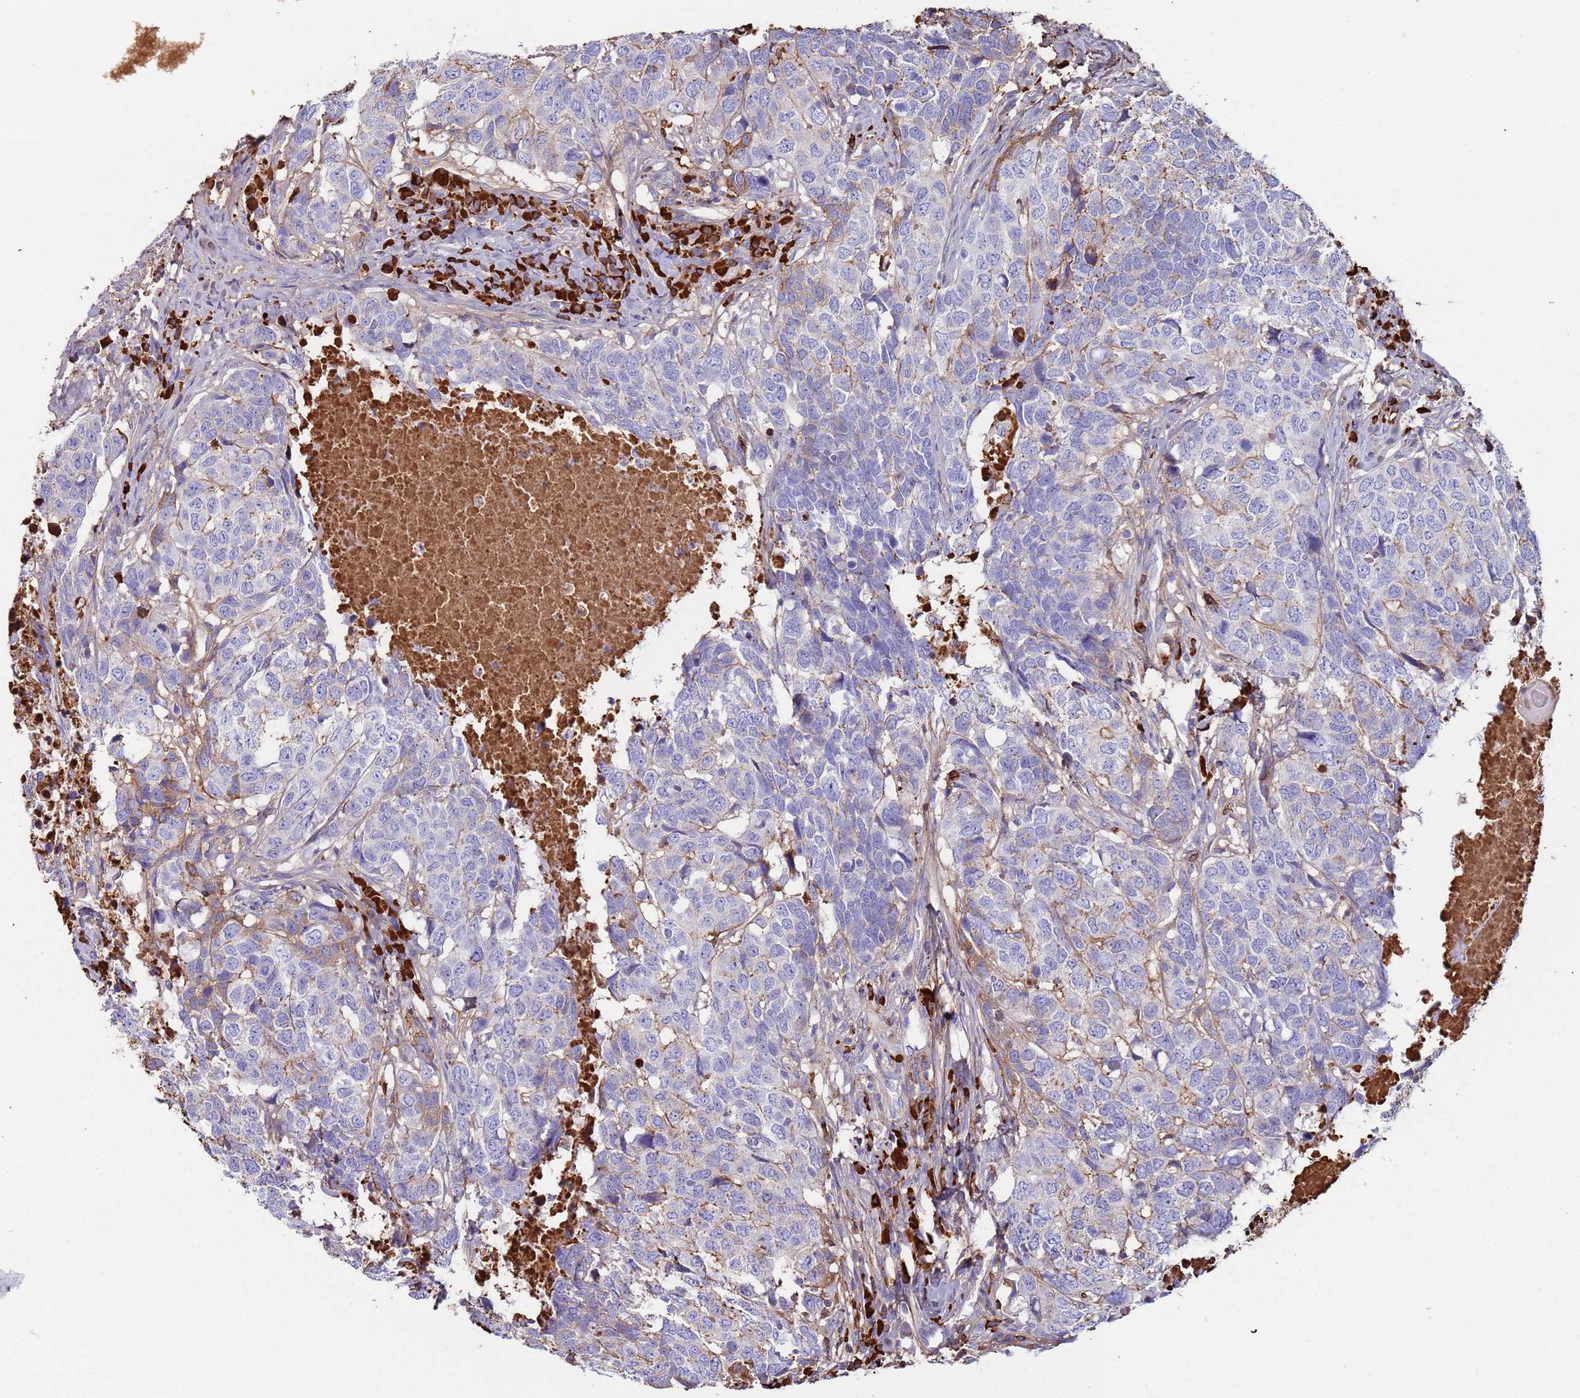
{"staining": {"intensity": "moderate", "quantity": "<25%", "location": "cytoplasmic/membranous"}, "tissue": "head and neck cancer", "cell_type": "Tumor cells", "image_type": "cancer", "snomed": [{"axis": "morphology", "description": "Squamous cell carcinoma, NOS"}, {"axis": "topography", "description": "Head-Neck"}], "caption": "Approximately <25% of tumor cells in head and neck cancer (squamous cell carcinoma) reveal moderate cytoplasmic/membranous protein expression as visualized by brown immunohistochemical staining.", "gene": "CYSLTR2", "patient": {"sex": "male", "age": 66}}